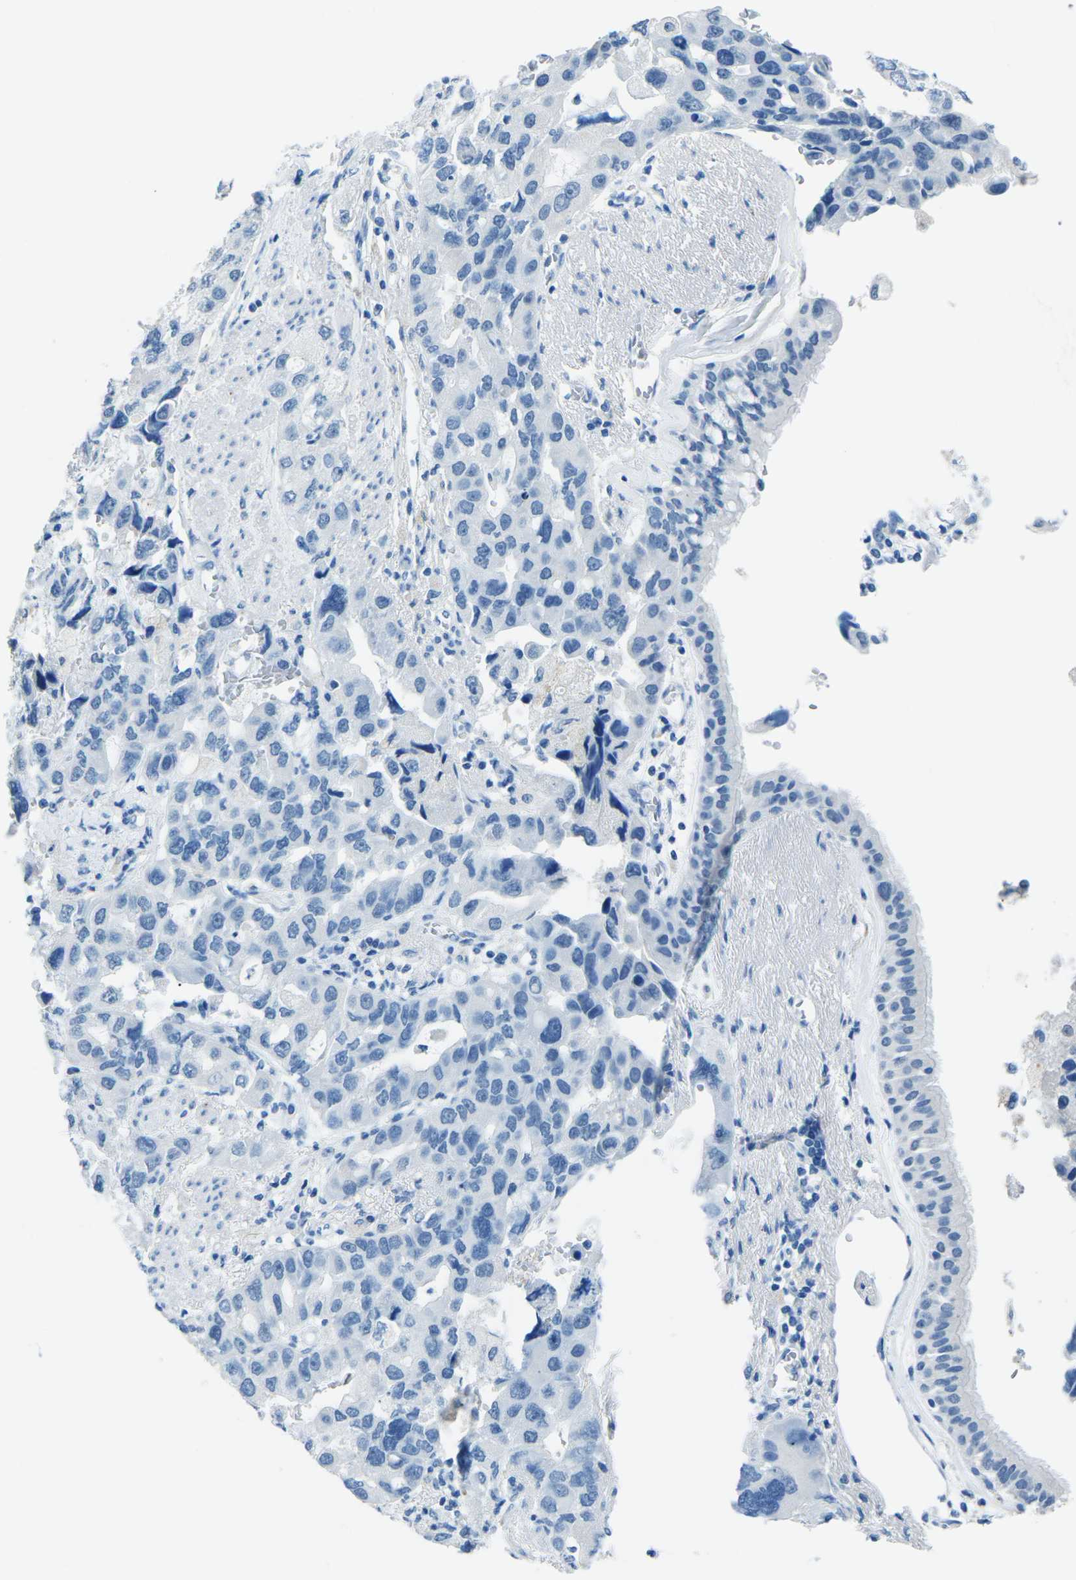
{"staining": {"intensity": "negative", "quantity": "none", "location": "none"}, "tissue": "bronchus", "cell_type": "Respiratory epithelial cells", "image_type": "normal", "snomed": [{"axis": "morphology", "description": "Normal tissue, NOS"}, {"axis": "morphology", "description": "Adenocarcinoma, NOS"}, {"axis": "morphology", "description": "Adenocarcinoma, metastatic, NOS"}, {"axis": "topography", "description": "Lymph node"}, {"axis": "topography", "description": "Bronchus"}, {"axis": "topography", "description": "Lung"}], "caption": "DAB (3,3'-diaminobenzidine) immunohistochemical staining of normal bronchus demonstrates no significant positivity in respiratory epithelial cells.", "gene": "MYH8", "patient": {"sex": "female", "age": 54}}